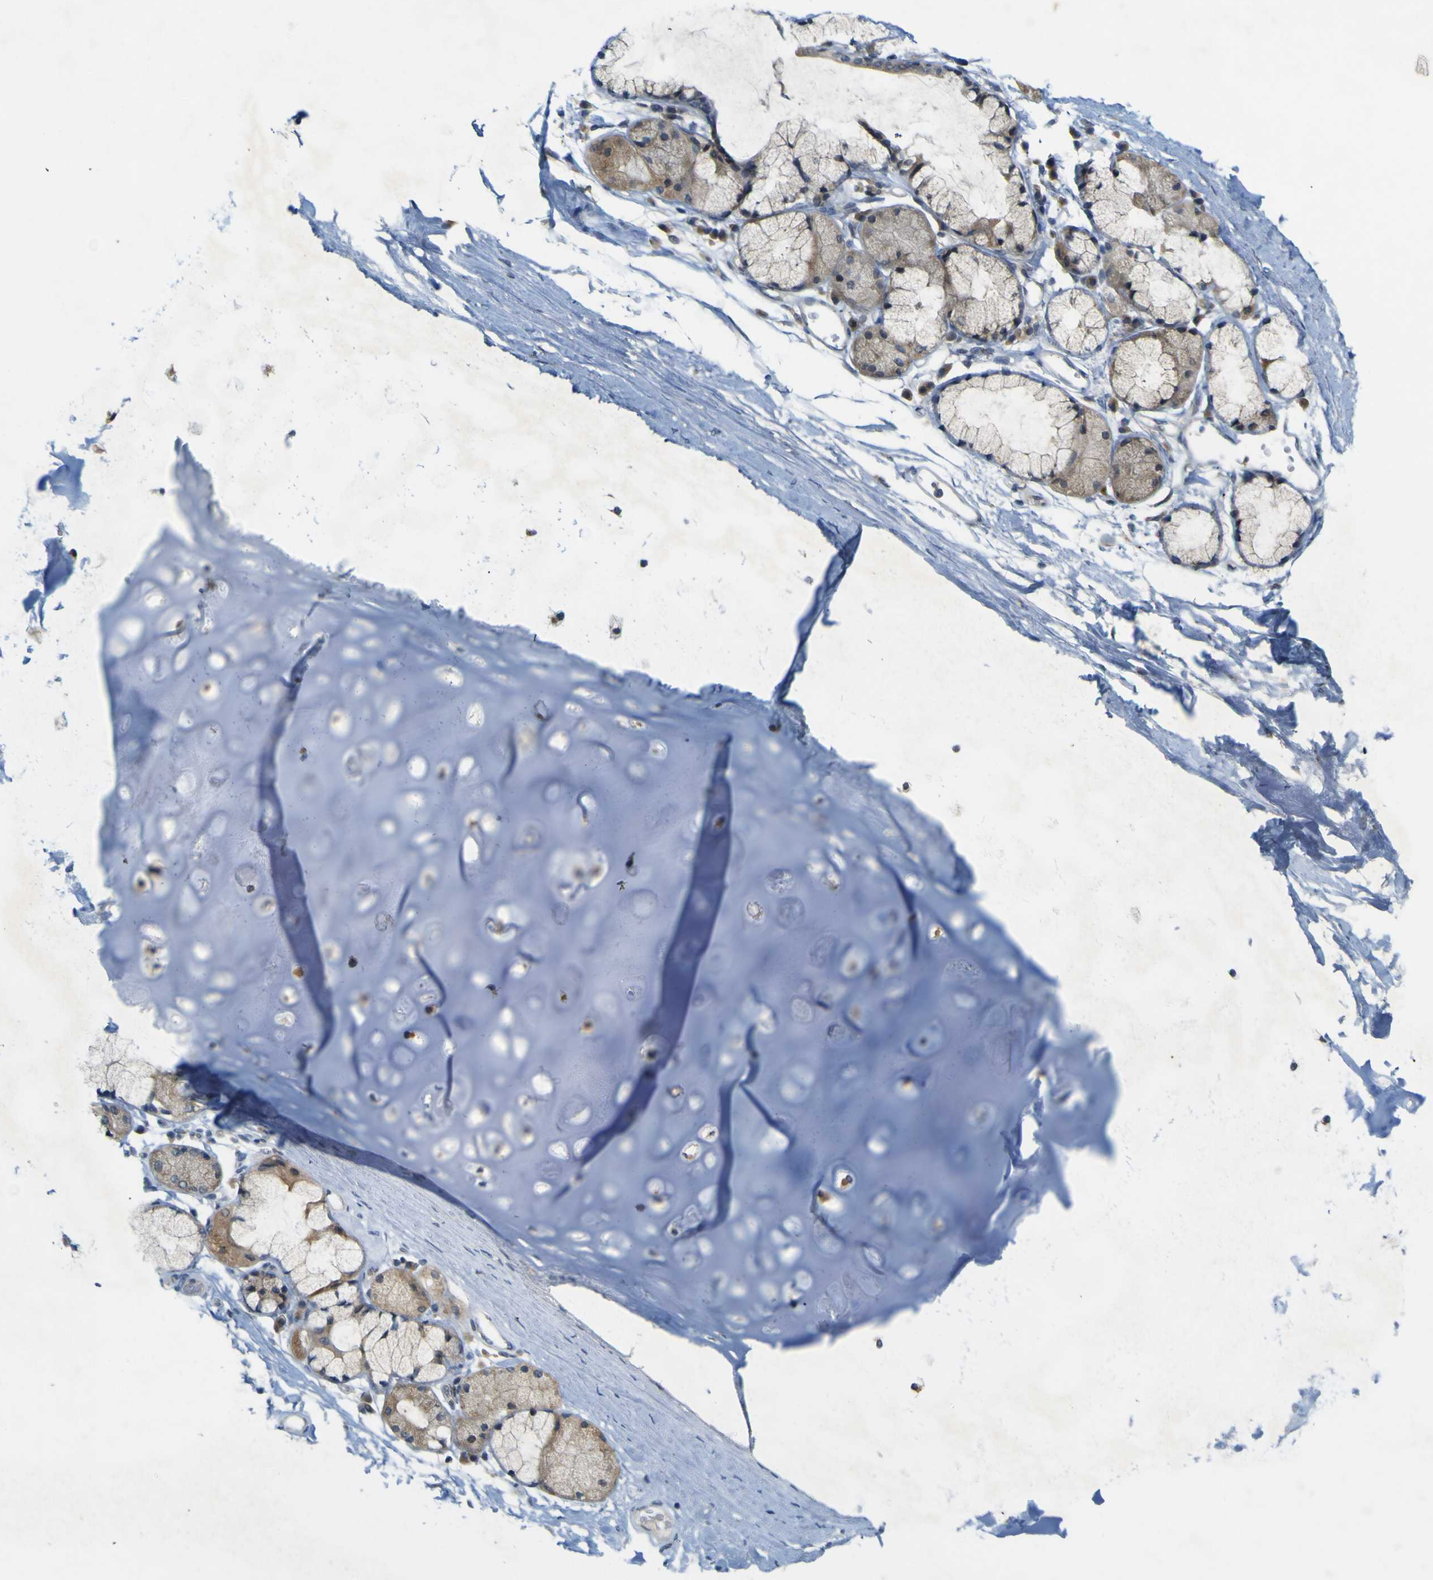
{"staining": {"intensity": "negative", "quantity": "none", "location": "none"}, "tissue": "adipose tissue", "cell_type": "Adipocytes", "image_type": "normal", "snomed": [{"axis": "morphology", "description": "Normal tissue, NOS"}, {"axis": "topography", "description": "Bronchus"}], "caption": "This photomicrograph is of unremarkable adipose tissue stained with immunohistochemistry (IHC) to label a protein in brown with the nuclei are counter-stained blue. There is no staining in adipocytes.", "gene": "IGF2R", "patient": {"sex": "female", "age": 73}}